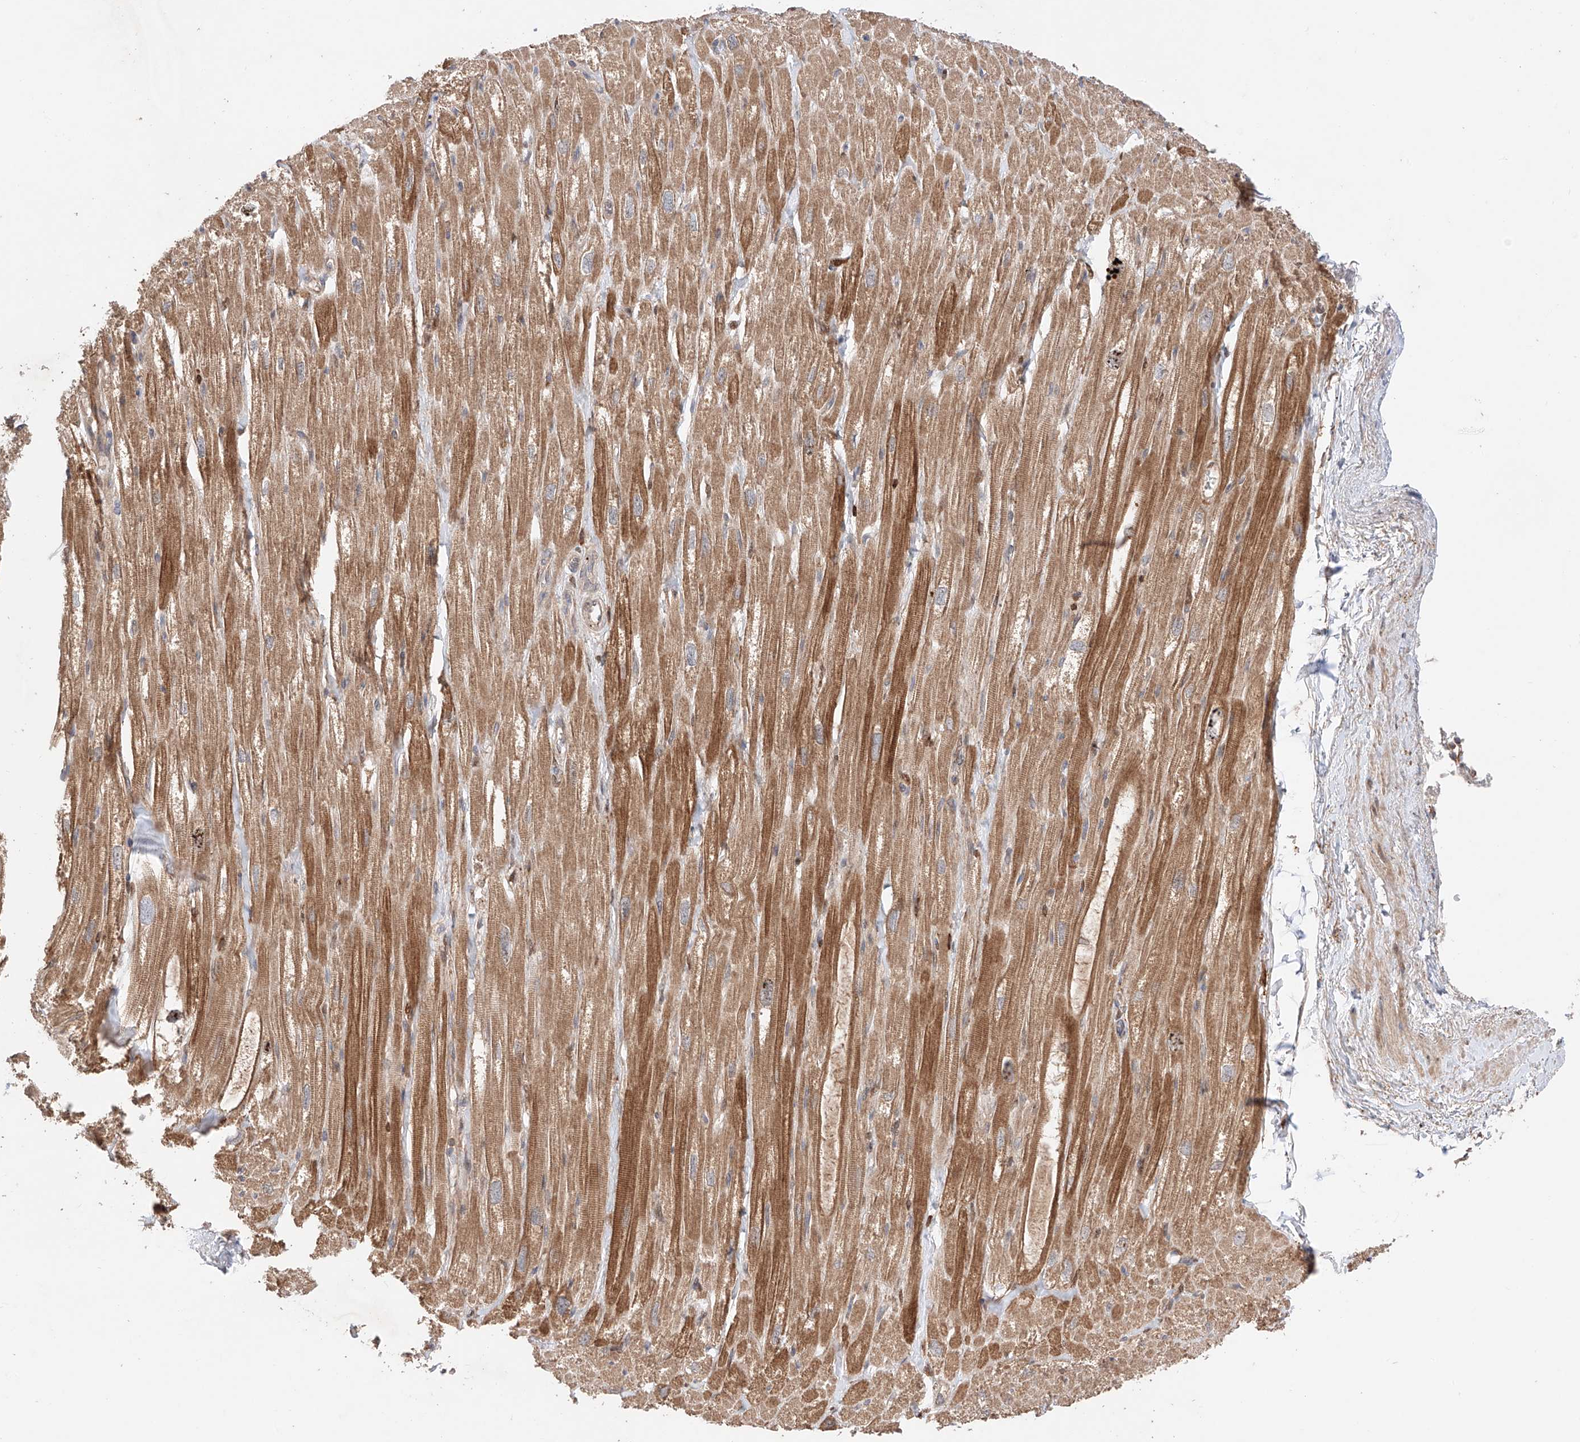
{"staining": {"intensity": "moderate", "quantity": ">75%", "location": "cytoplasmic/membranous"}, "tissue": "heart muscle", "cell_type": "Cardiomyocytes", "image_type": "normal", "snomed": [{"axis": "morphology", "description": "Normal tissue, NOS"}, {"axis": "topography", "description": "Heart"}], "caption": "Moderate cytoplasmic/membranous positivity is present in about >75% of cardiomyocytes in normal heart muscle. Using DAB (3,3'-diaminobenzidine) (brown) and hematoxylin (blue) stains, captured at high magnification using brightfield microscopy.", "gene": "IGSF22", "patient": {"sex": "male", "age": 50}}